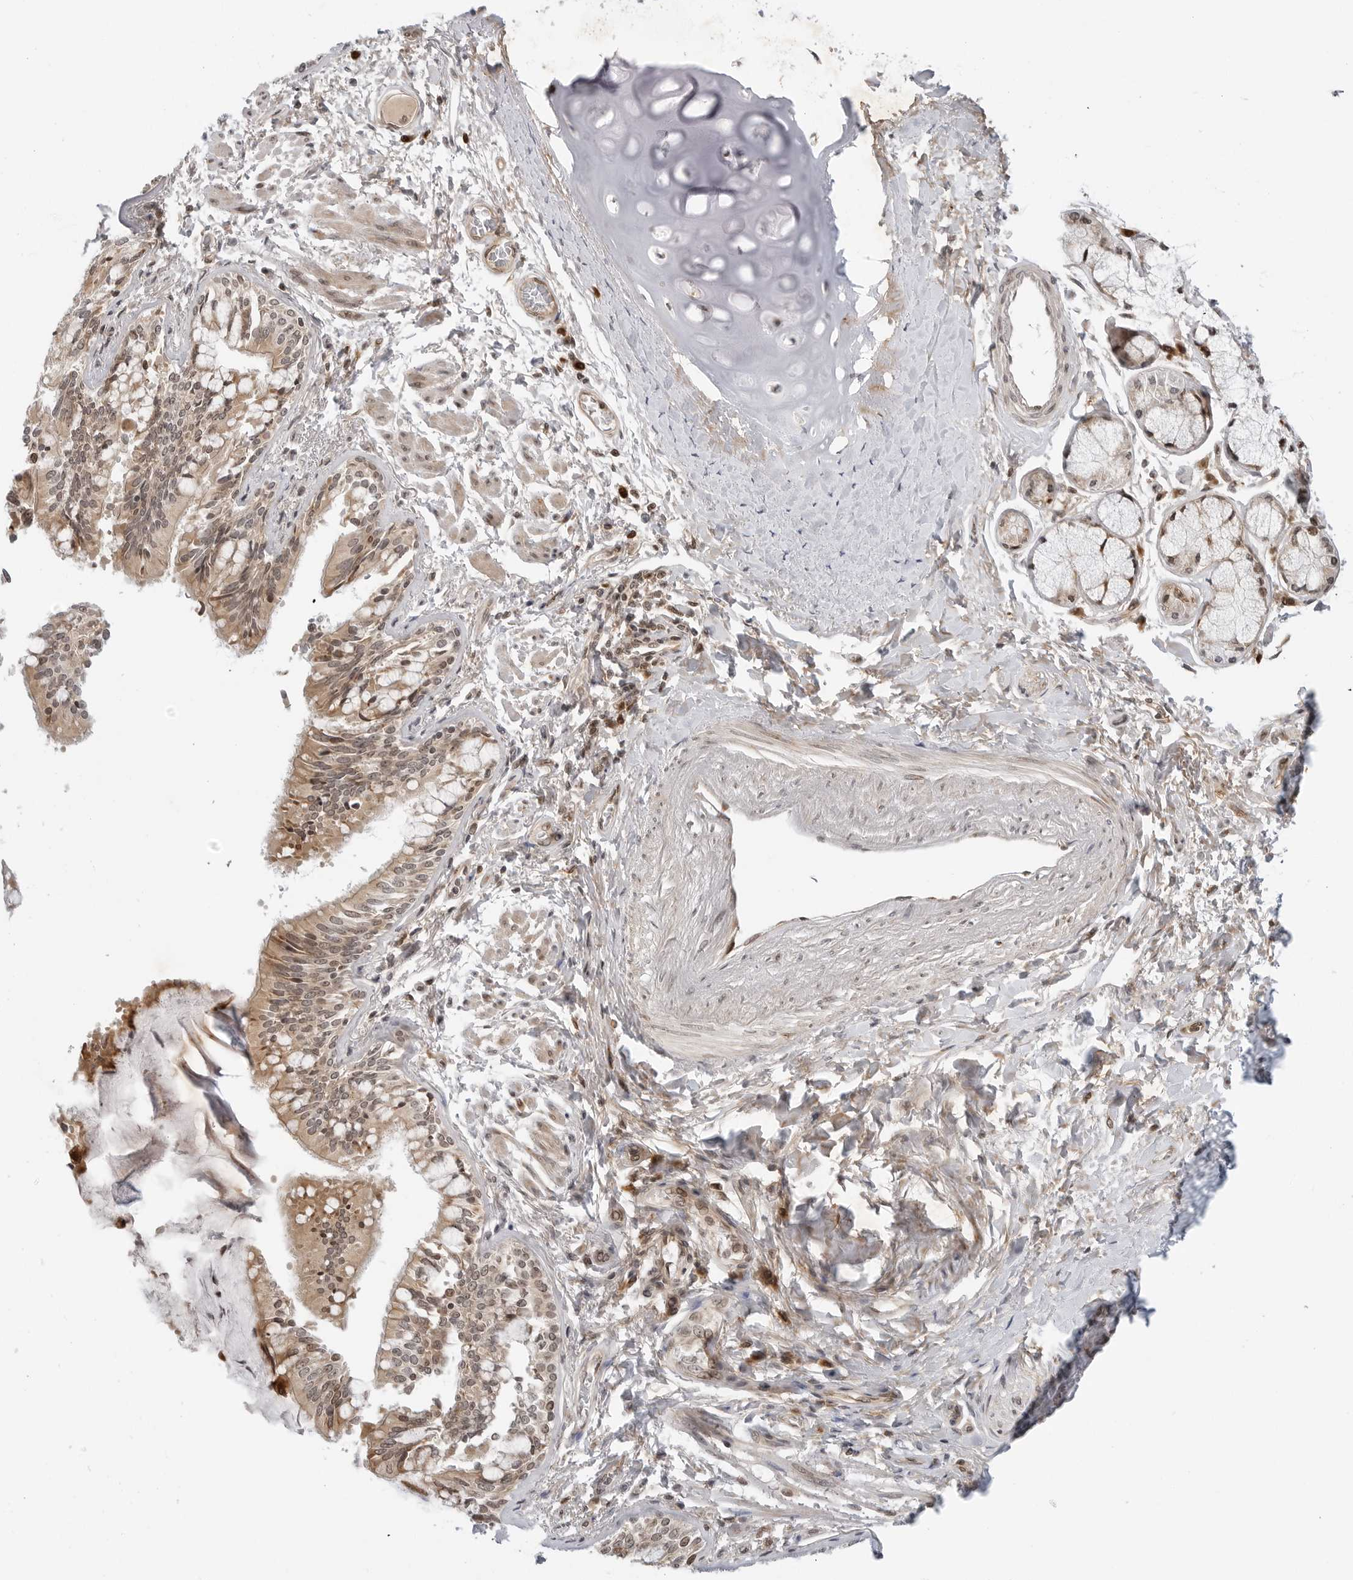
{"staining": {"intensity": "strong", "quantity": ">75%", "location": "cytoplasmic/membranous,nuclear"}, "tissue": "bronchus", "cell_type": "Respiratory epithelial cells", "image_type": "normal", "snomed": [{"axis": "morphology", "description": "Normal tissue, NOS"}, {"axis": "morphology", "description": "Inflammation, NOS"}, {"axis": "topography", "description": "Lung"}], "caption": "High-magnification brightfield microscopy of normal bronchus stained with DAB (3,3'-diaminobenzidine) (brown) and counterstained with hematoxylin (blue). respiratory epithelial cells exhibit strong cytoplasmic/membranous,nuclear expression is seen in about>75% of cells.", "gene": "TIPRL", "patient": {"sex": "female", "age": 46}}